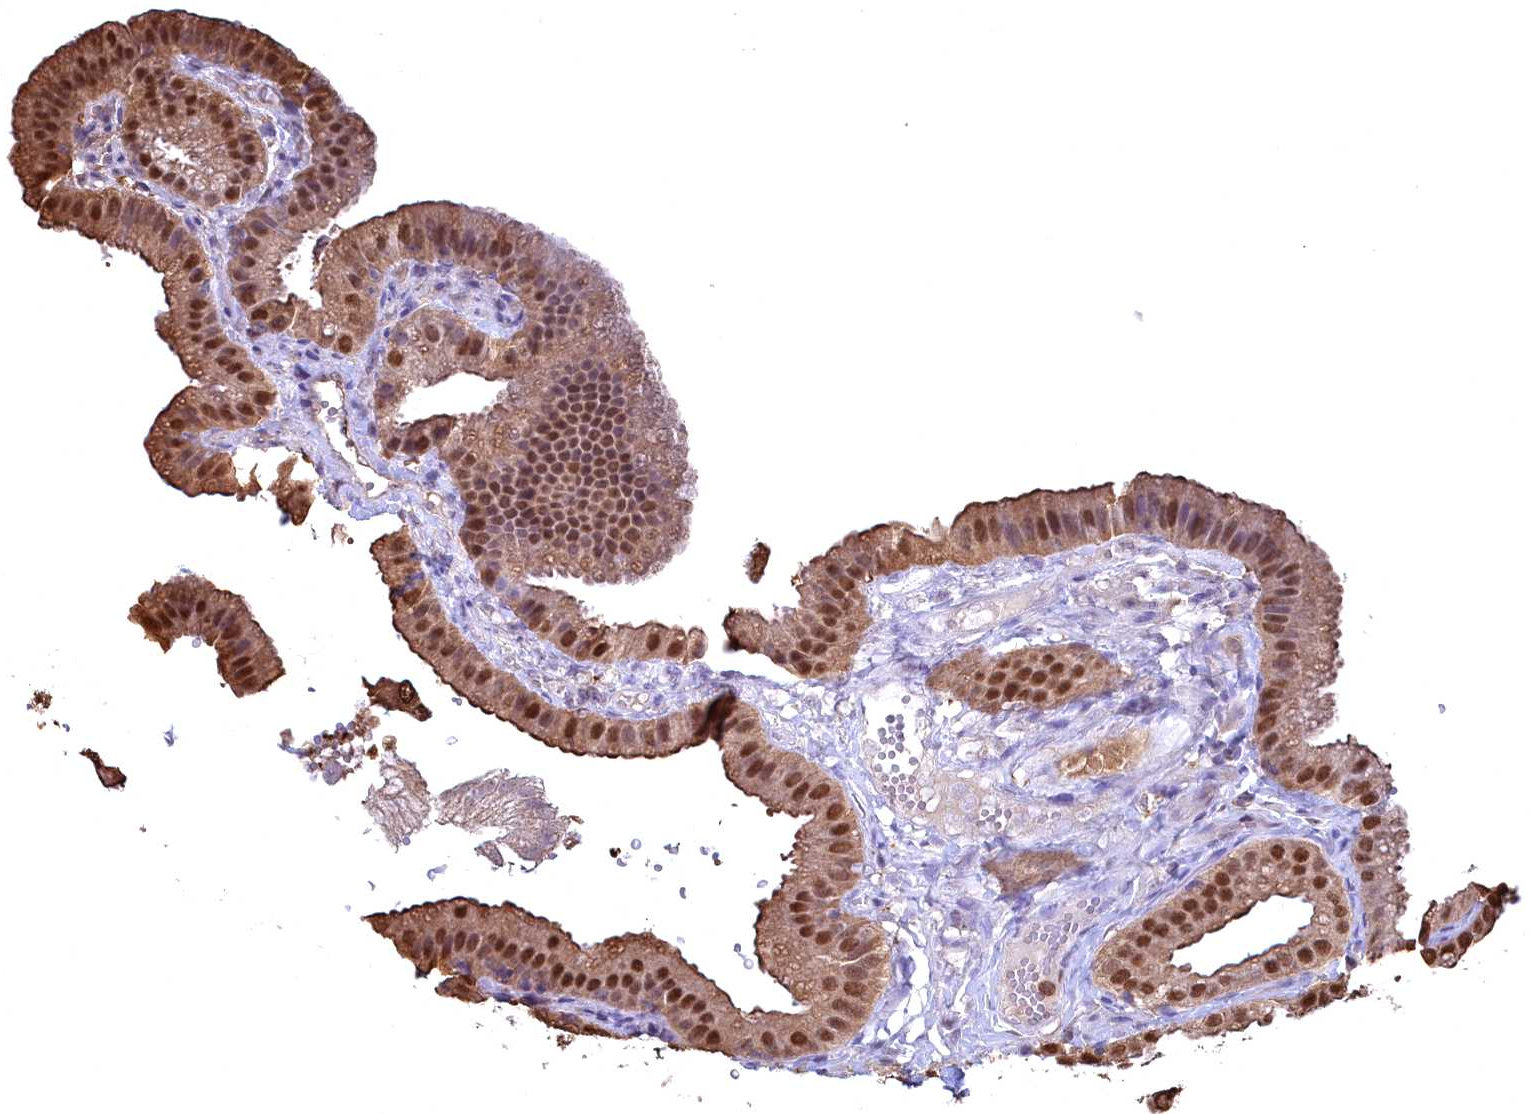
{"staining": {"intensity": "strong", "quantity": ">75%", "location": "cytoplasmic/membranous,nuclear"}, "tissue": "gallbladder", "cell_type": "Glandular cells", "image_type": "normal", "snomed": [{"axis": "morphology", "description": "Normal tissue, NOS"}, {"axis": "topography", "description": "Gallbladder"}], "caption": "This photomicrograph reveals immunohistochemistry staining of benign human gallbladder, with high strong cytoplasmic/membranous,nuclear positivity in about >75% of glandular cells.", "gene": "GAPDH", "patient": {"sex": "female", "age": 61}}